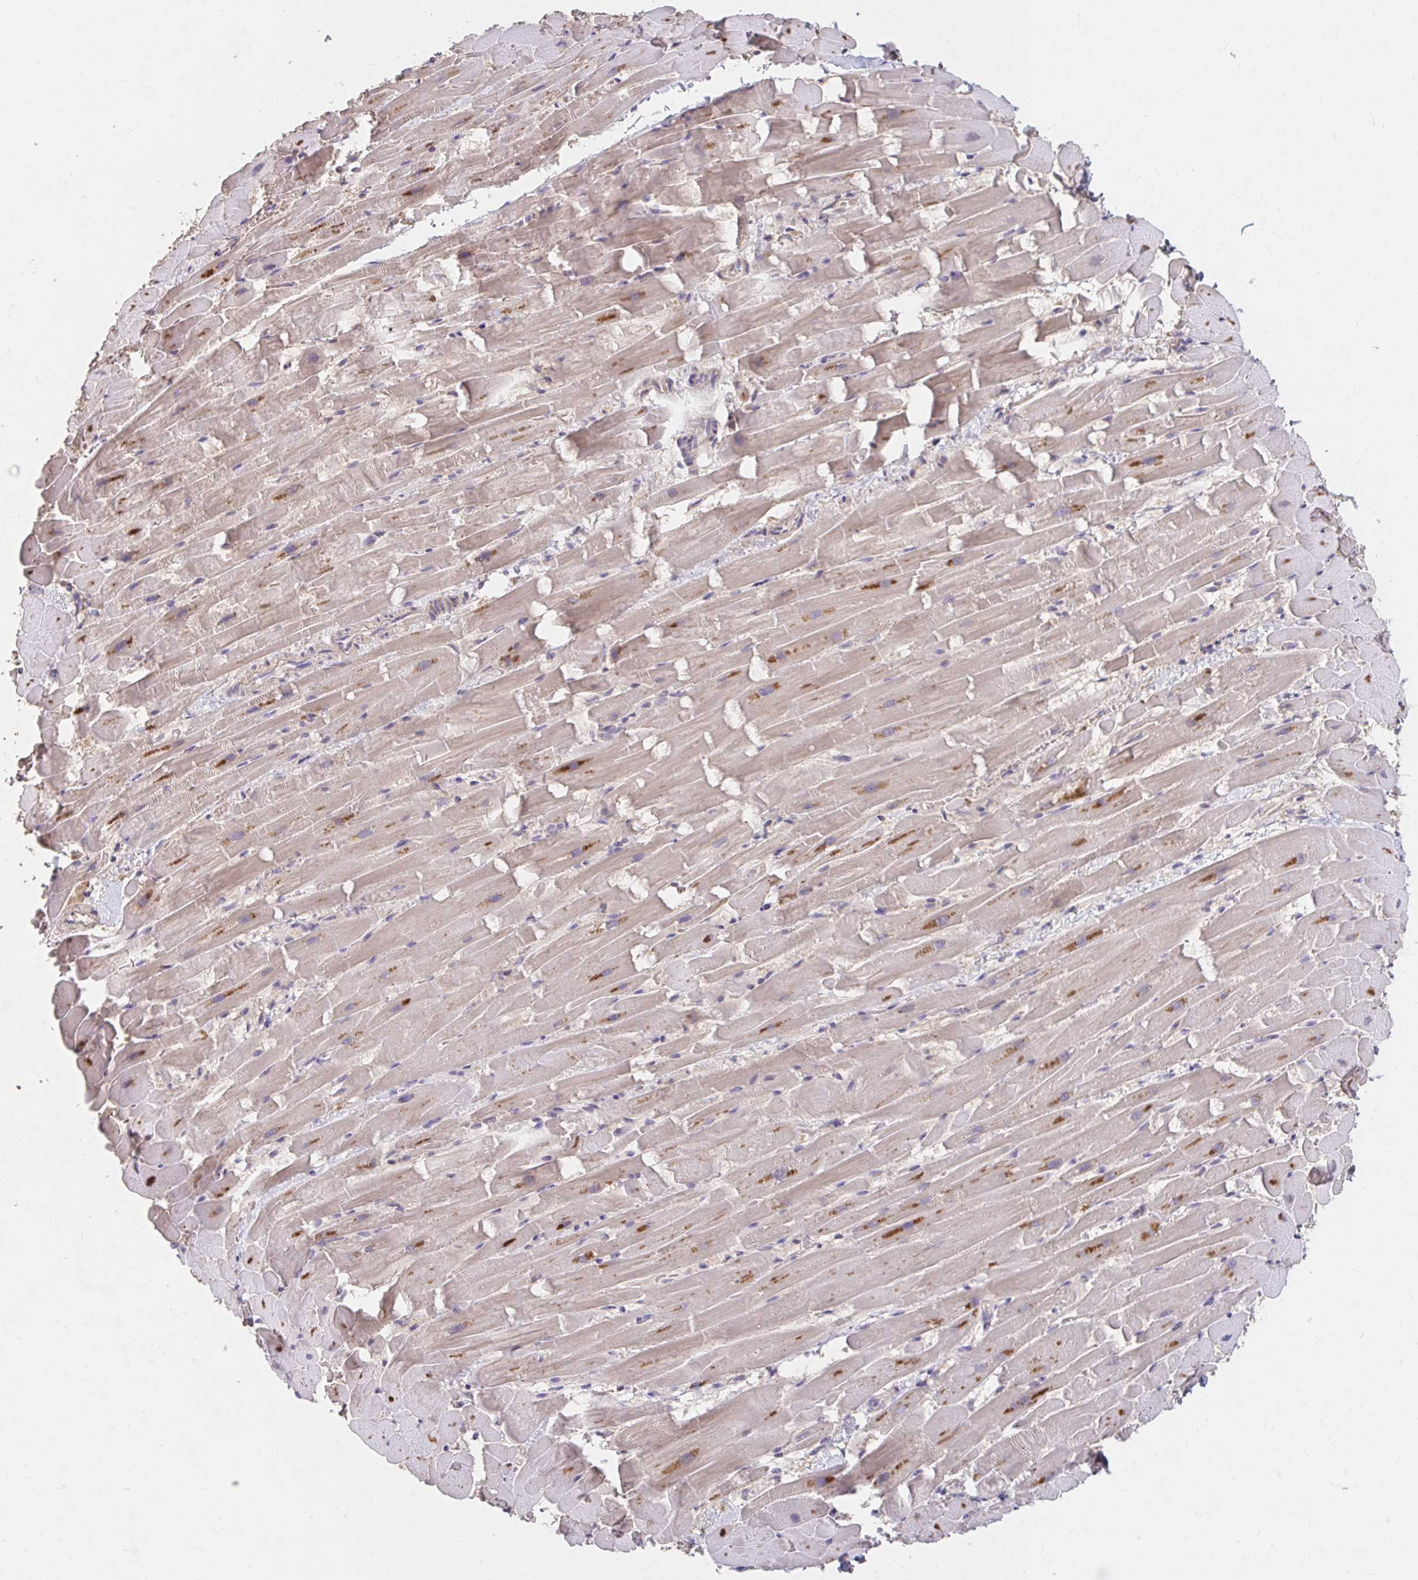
{"staining": {"intensity": "moderate", "quantity": "25%-75%", "location": "cytoplasmic/membranous"}, "tissue": "heart muscle", "cell_type": "Cardiomyocytes", "image_type": "normal", "snomed": [{"axis": "morphology", "description": "Normal tissue, NOS"}, {"axis": "topography", "description": "Heart"}], "caption": "Immunohistochemistry (IHC) photomicrograph of benign heart muscle: human heart muscle stained using immunohistochemistry displays medium levels of moderate protein expression localized specifically in the cytoplasmic/membranous of cardiomyocytes, appearing as a cytoplasmic/membranous brown color.", "gene": "HMGCS2", "patient": {"sex": "male", "age": 37}}